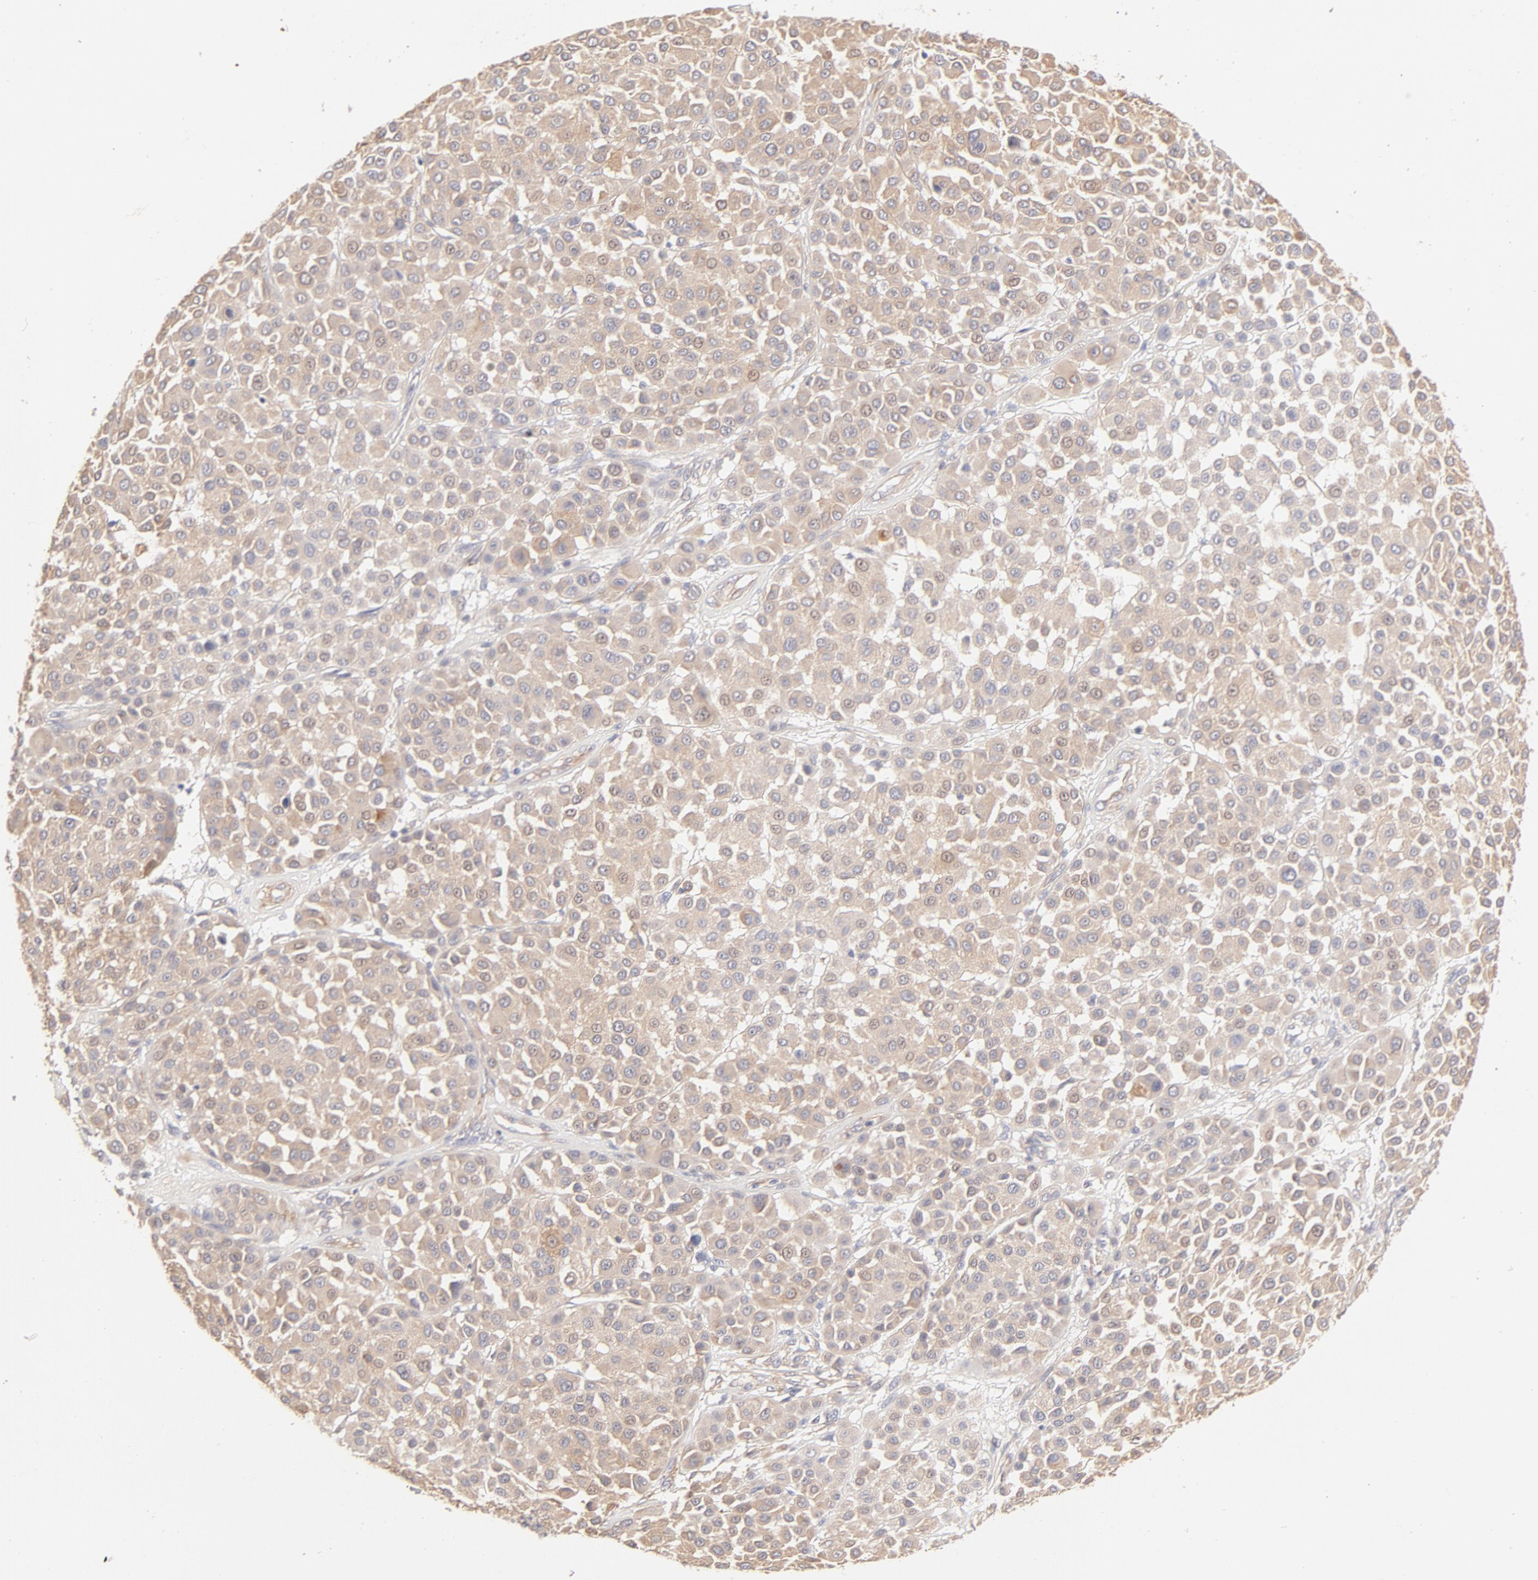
{"staining": {"intensity": "weak", "quantity": ">75%", "location": "cytoplasmic/membranous"}, "tissue": "melanoma", "cell_type": "Tumor cells", "image_type": "cancer", "snomed": [{"axis": "morphology", "description": "Malignant melanoma, Metastatic site"}, {"axis": "topography", "description": "Soft tissue"}], "caption": "This histopathology image displays IHC staining of human malignant melanoma (metastatic site), with low weak cytoplasmic/membranous staining in about >75% of tumor cells.", "gene": "LDLRAP1", "patient": {"sex": "male", "age": 41}}